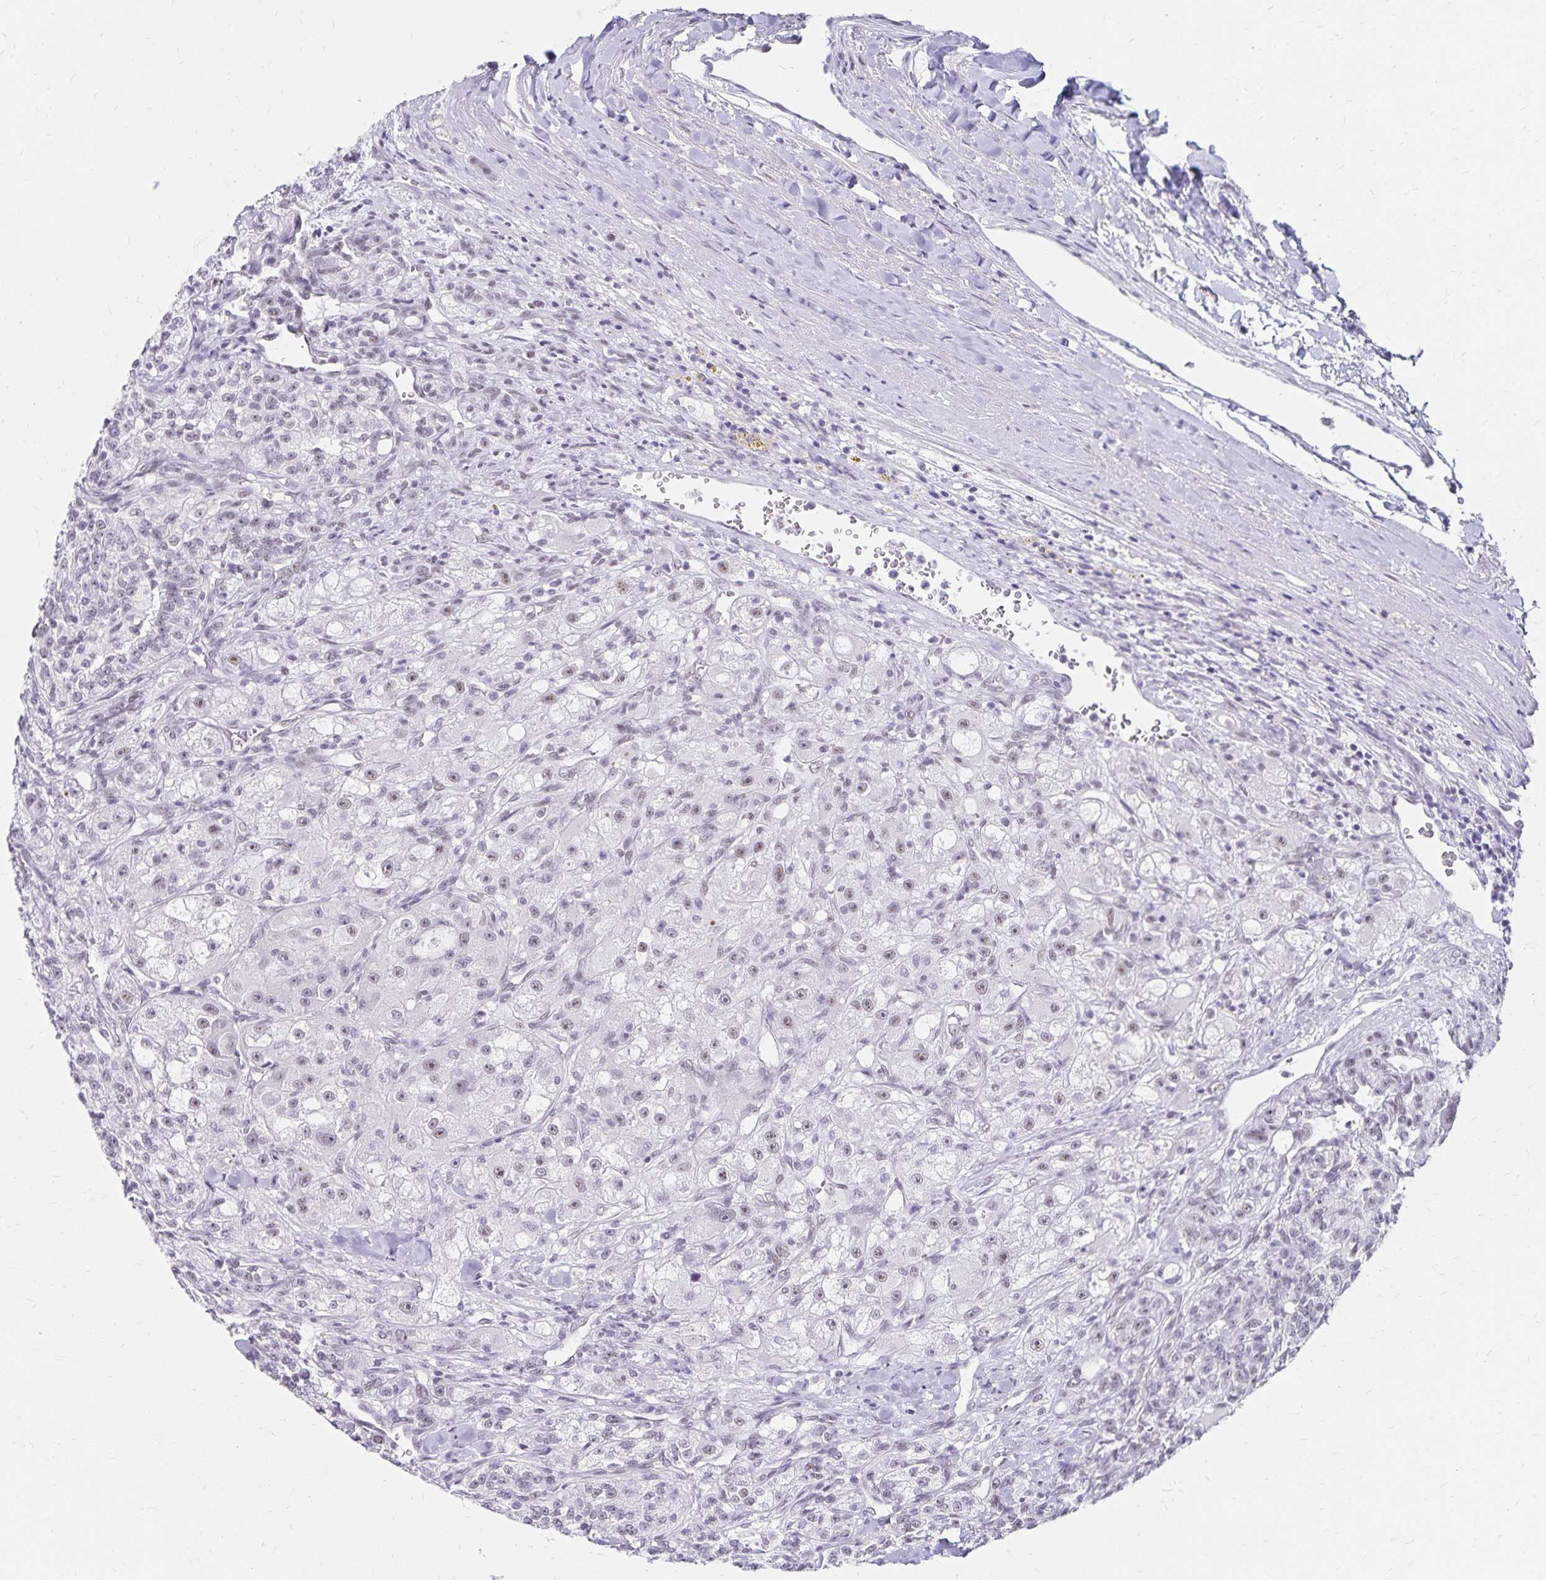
{"staining": {"intensity": "negative", "quantity": "none", "location": "none"}, "tissue": "renal cancer", "cell_type": "Tumor cells", "image_type": "cancer", "snomed": [{"axis": "morphology", "description": "Adenocarcinoma, NOS"}, {"axis": "topography", "description": "Kidney"}], "caption": "Renal adenocarcinoma was stained to show a protein in brown. There is no significant positivity in tumor cells. Brightfield microscopy of immunohistochemistry (IHC) stained with DAB (3,3'-diaminobenzidine) (brown) and hematoxylin (blue), captured at high magnification.", "gene": "C20orf85", "patient": {"sex": "female", "age": 63}}